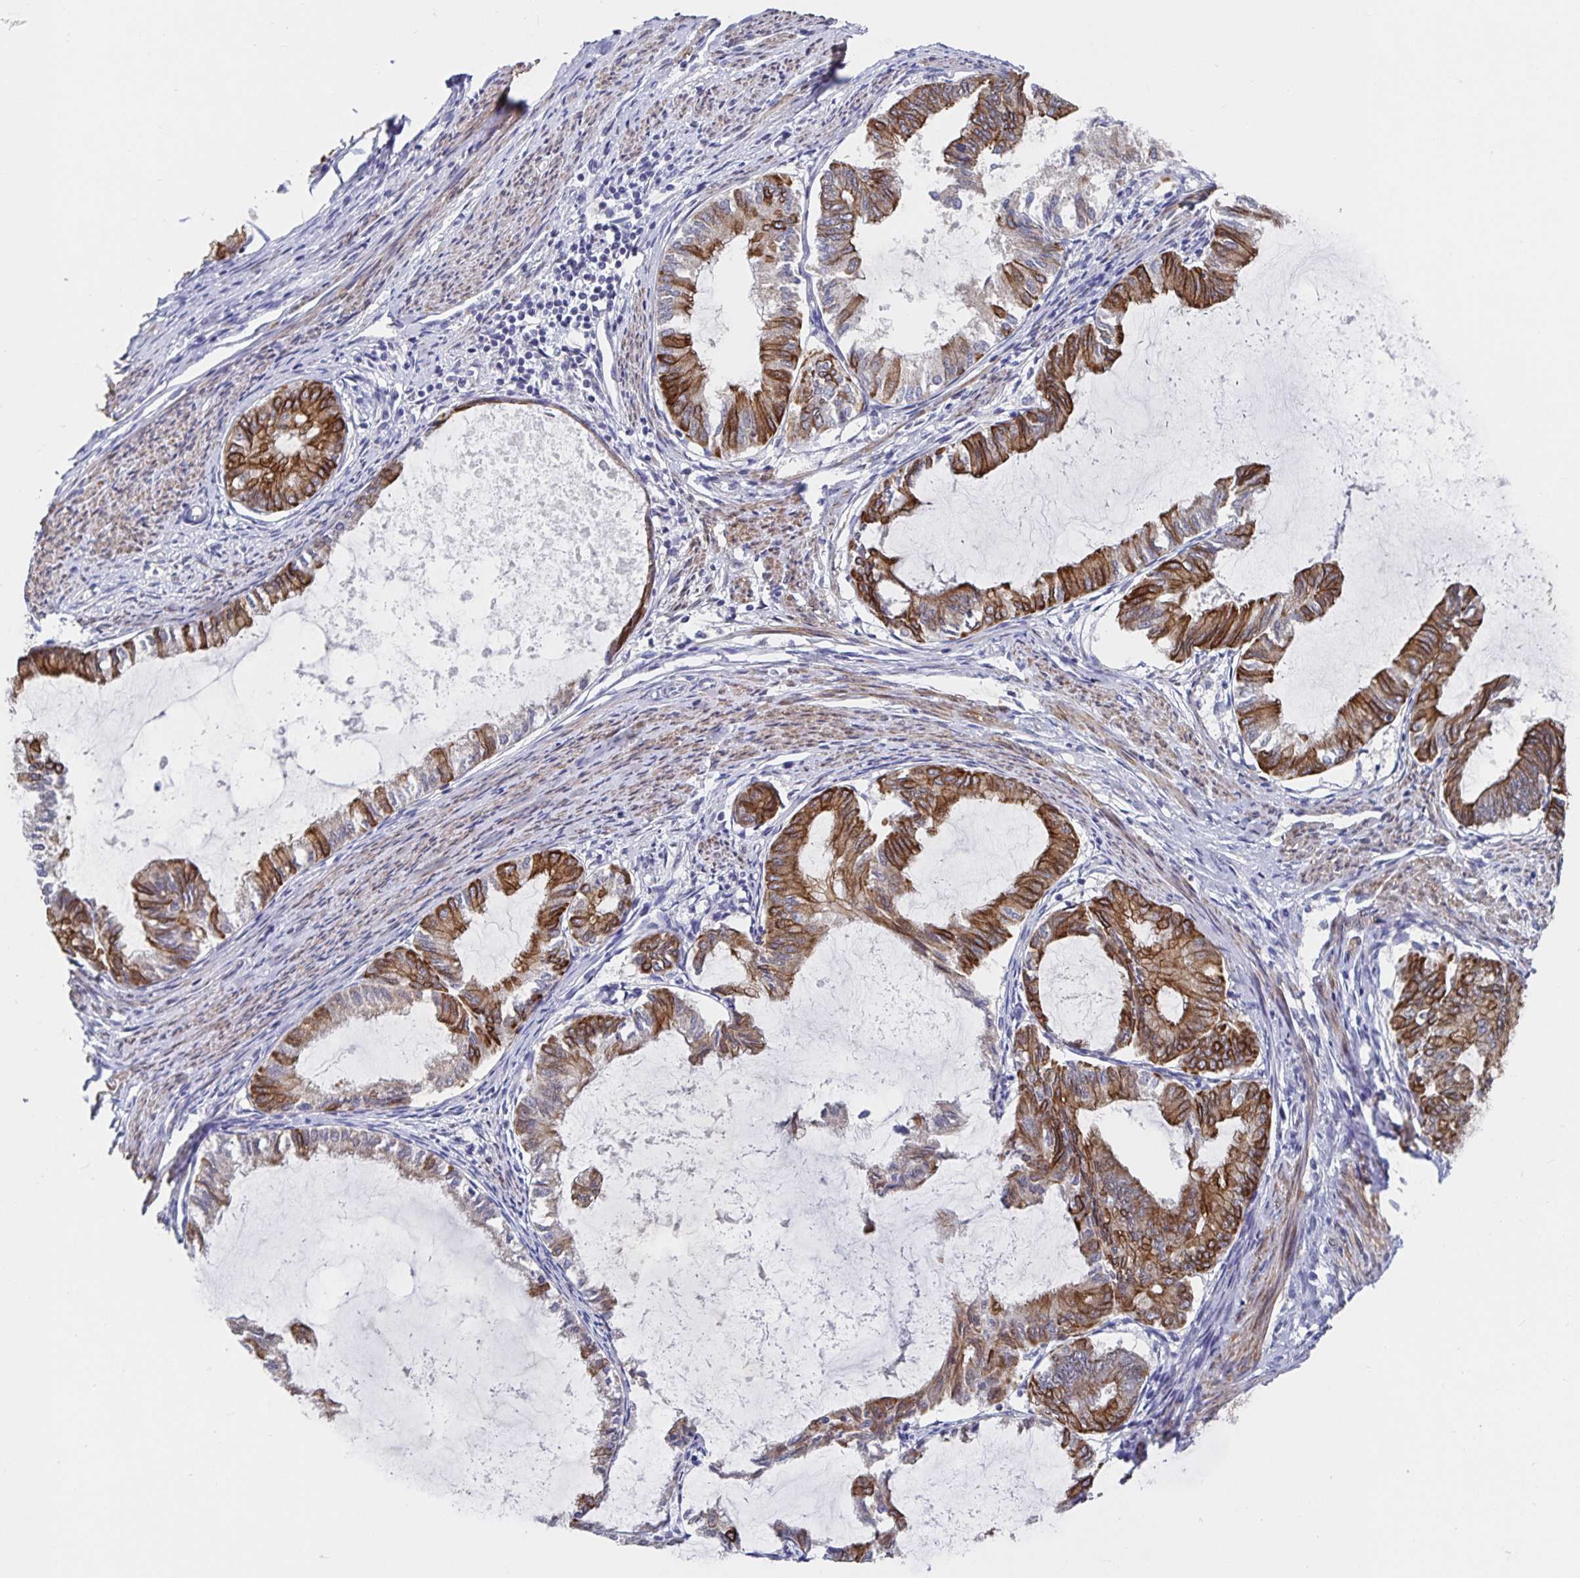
{"staining": {"intensity": "moderate", "quantity": "25%-75%", "location": "cytoplasmic/membranous"}, "tissue": "endometrial cancer", "cell_type": "Tumor cells", "image_type": "cancer", "snomed": [{"axis": "morphology", "description": "Adenocarcinoma, NOS"}, {"axis": "topography", "description": "Endometrium"}], "caption": "A photomicrograph of human endometrial cancer stained for a protein shows moderate cytoplasmic/membranous brown staining in tumor cells. Using DAB (3,3'-diaminobenzidine) (brown) and hematoxylin (blue) stains, captured at high magnification using brightfield microscopy.", "gene": "ZIK1", "patient": {"sex": "female", "age": 86}}